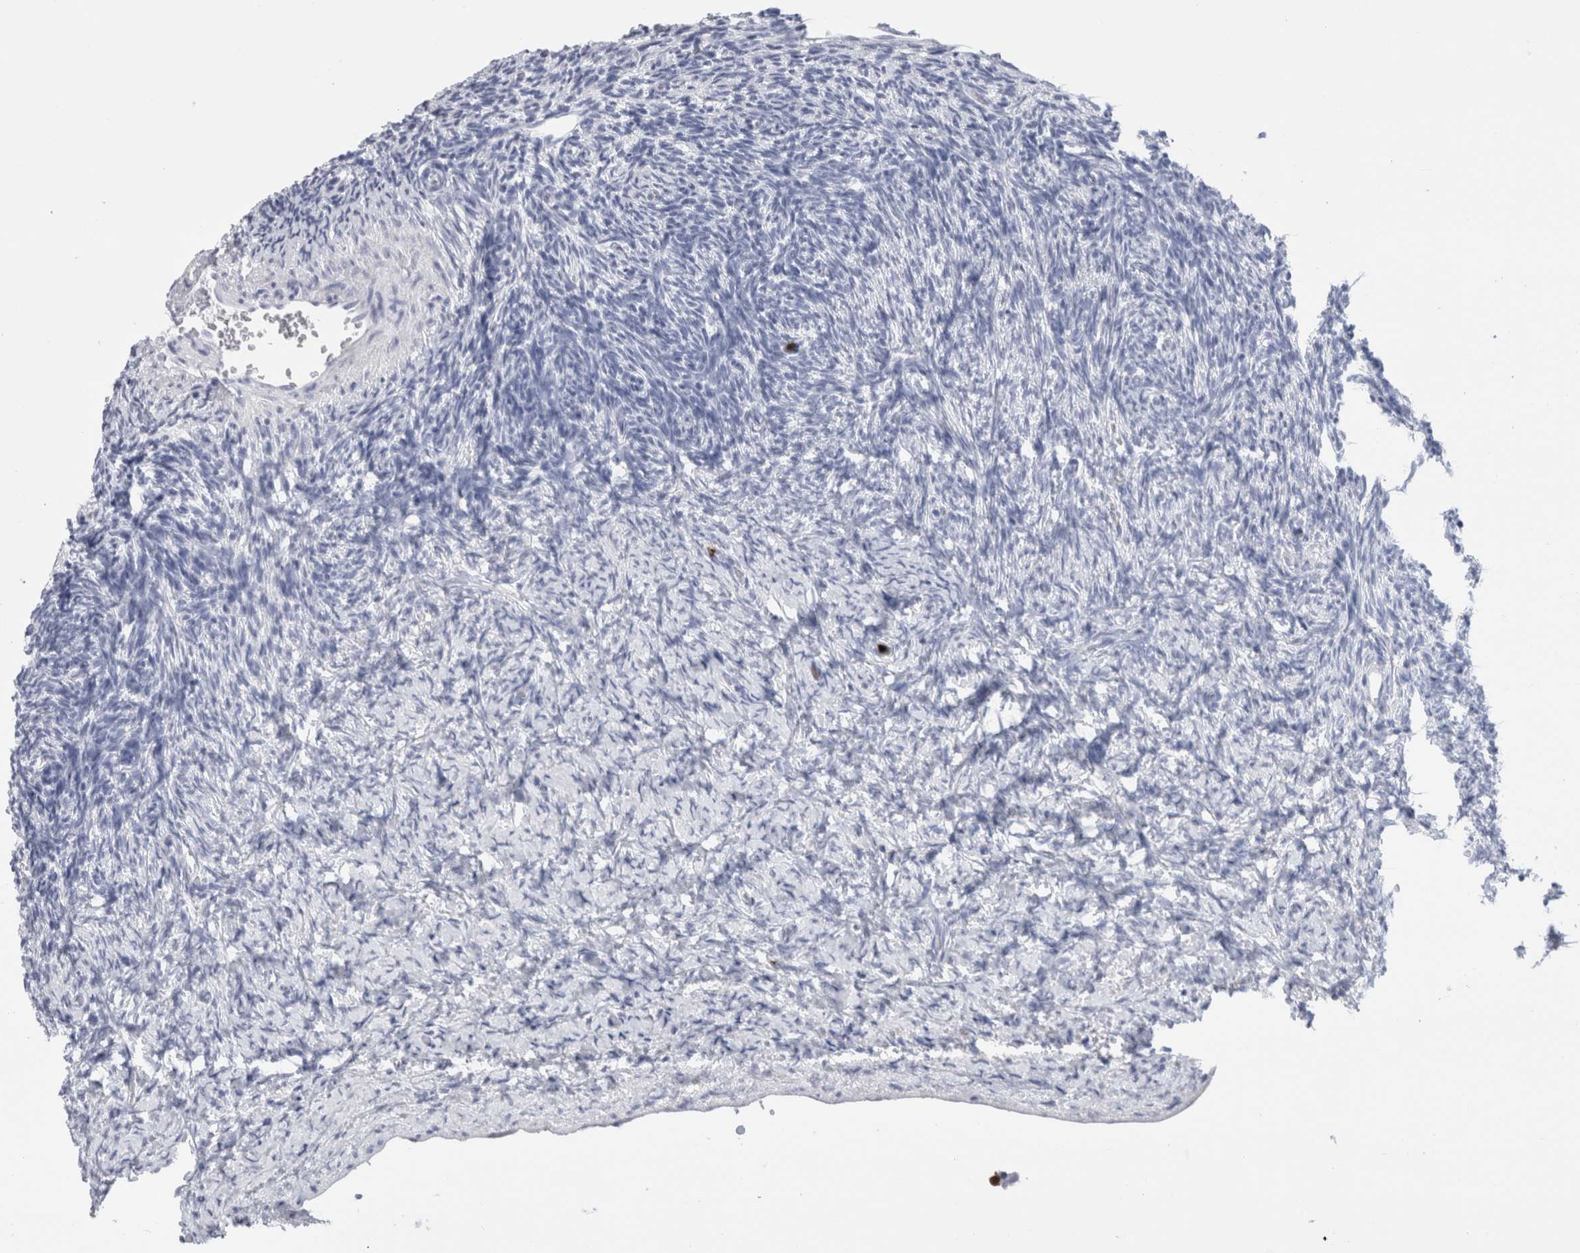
{"staining": {"intensity": "negative", "quantity": "none", "location": "none"}, "tissue": "ovary", "cell_type": "Follicle cells", "image_type": "normal", "snomed": [{"axis": "morphology", "description": "Normal tissue, NOS"}, {"axis": "topography", "description": "Ovary"}], "caption": "This is a micrograph of immunohistochemistry staining of normal ovary, which shows no positivity in follicle cells. (Brightfield microscopy of DAB (3,3'-diaminobenzidine) IHC at high magnification).", "gene": "S100A8", "patient": {"sex": "female", "age": 34}}